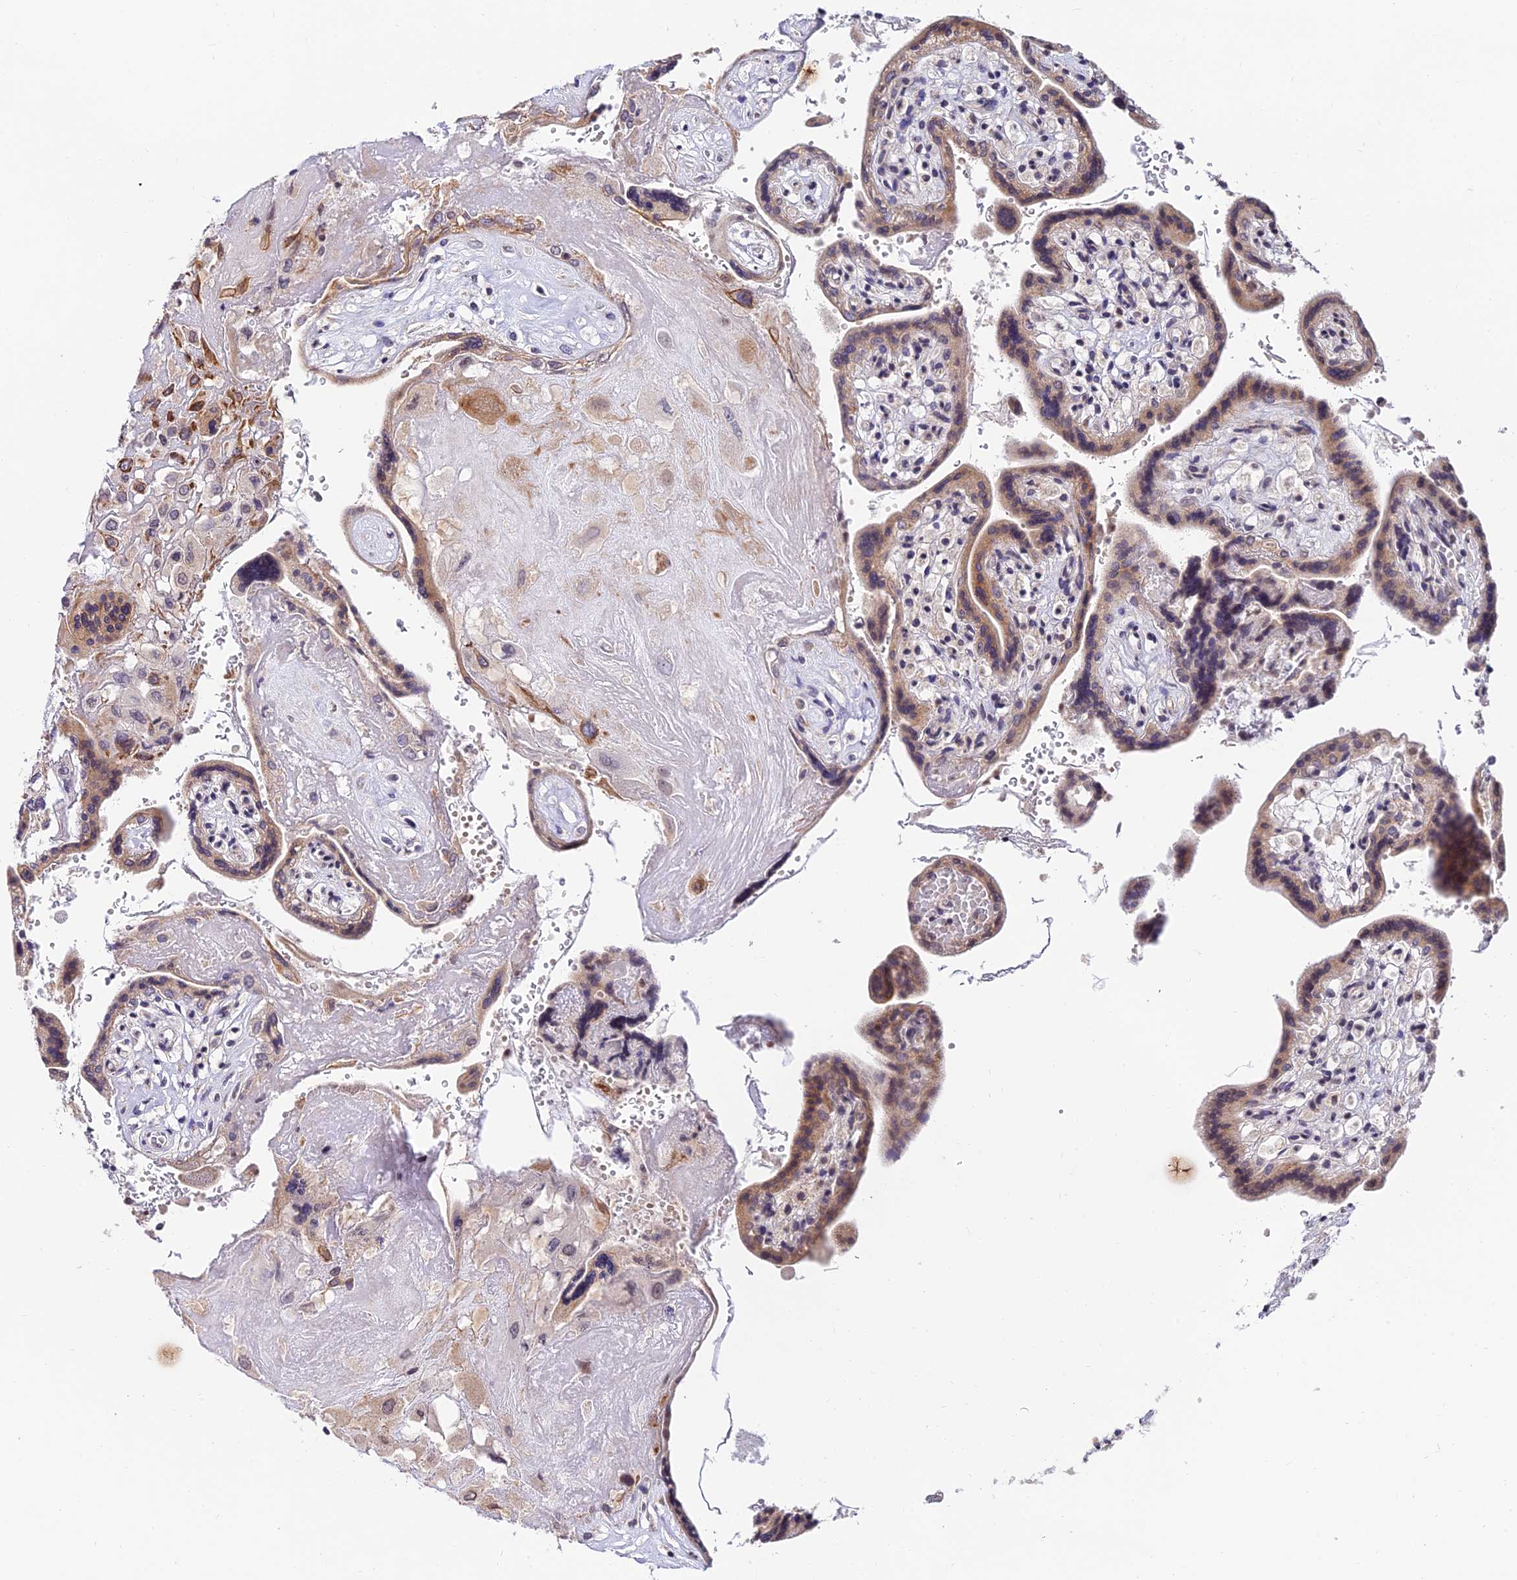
{"staining": {"intensity": "weak", "quantity": "<25%", "location": "cytoplasmic/membranous"}, "tissue": "placenta", "cell_type": "Decidual cells", "image_type": "normal", "snomed": [{"axis": "morphology", "description": "Normal tissue, NOS"}, {"axis": "topography", "description": "Placenta"}], "caption": "Immunohistochemical staining of unremarkable placenta shows no significant positivity in decidual cells.", "gene": "CDNF", "patient": {"sex": "female", "age": 37}}